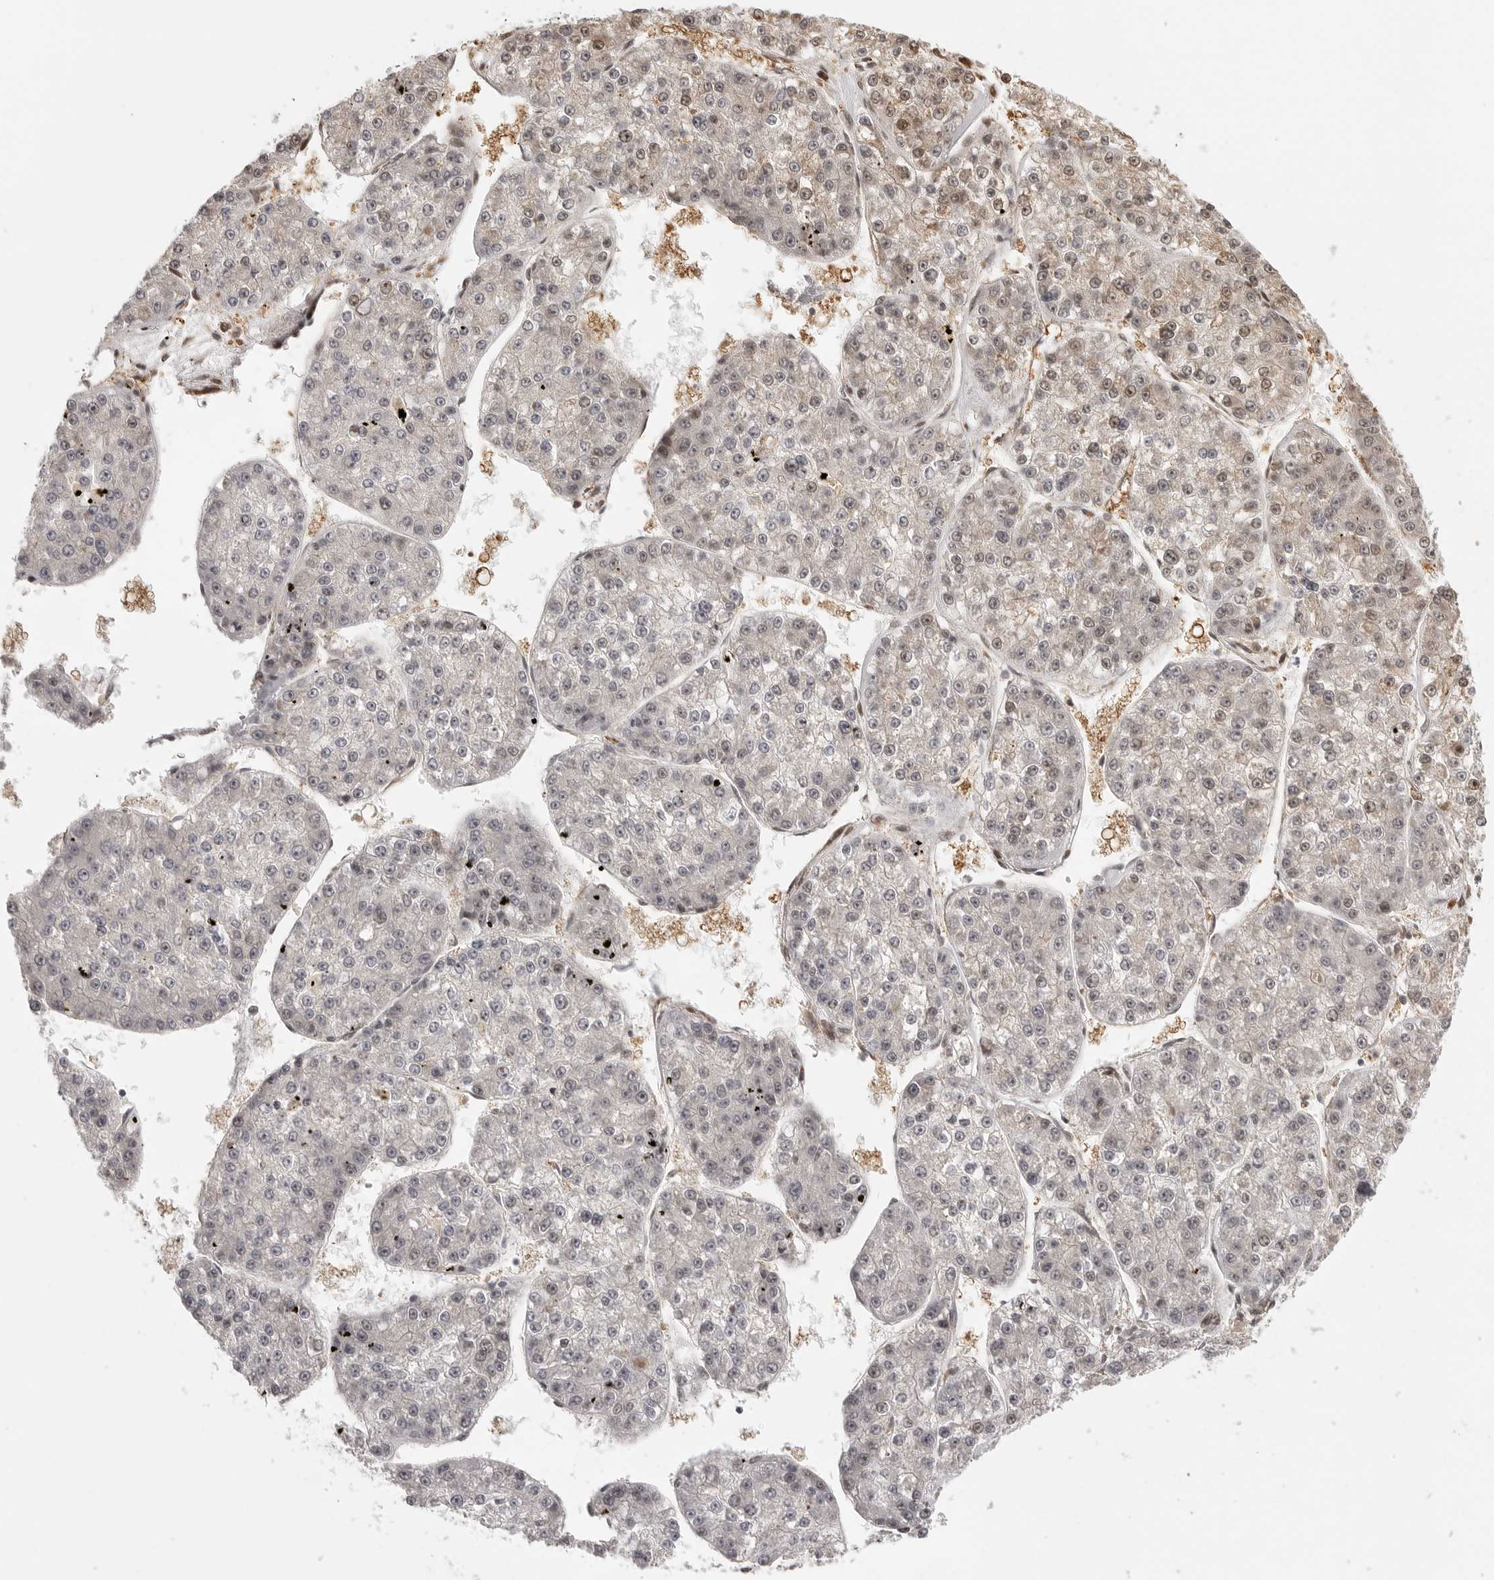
{"staining": {"intensity": "weak", "quantity": "<25%", "location": "nuclear"}, "tissue": "liver cancer", "cell_type": "Tumor cells", "image_type": "cancer", "snomed": [{"axis": "morphology", "description": "Carcinoma, Hepatocellular, NOS"}, {"axis": "topography", "description": "Liver"}], "caption": "Liver cancer (hepatocellular carcinoma) was stained to show a protein in brown. There is no significant staining in tumor cells.", "gene": "ISG20L2", "patient": {"sex": "female", "age": 73}}